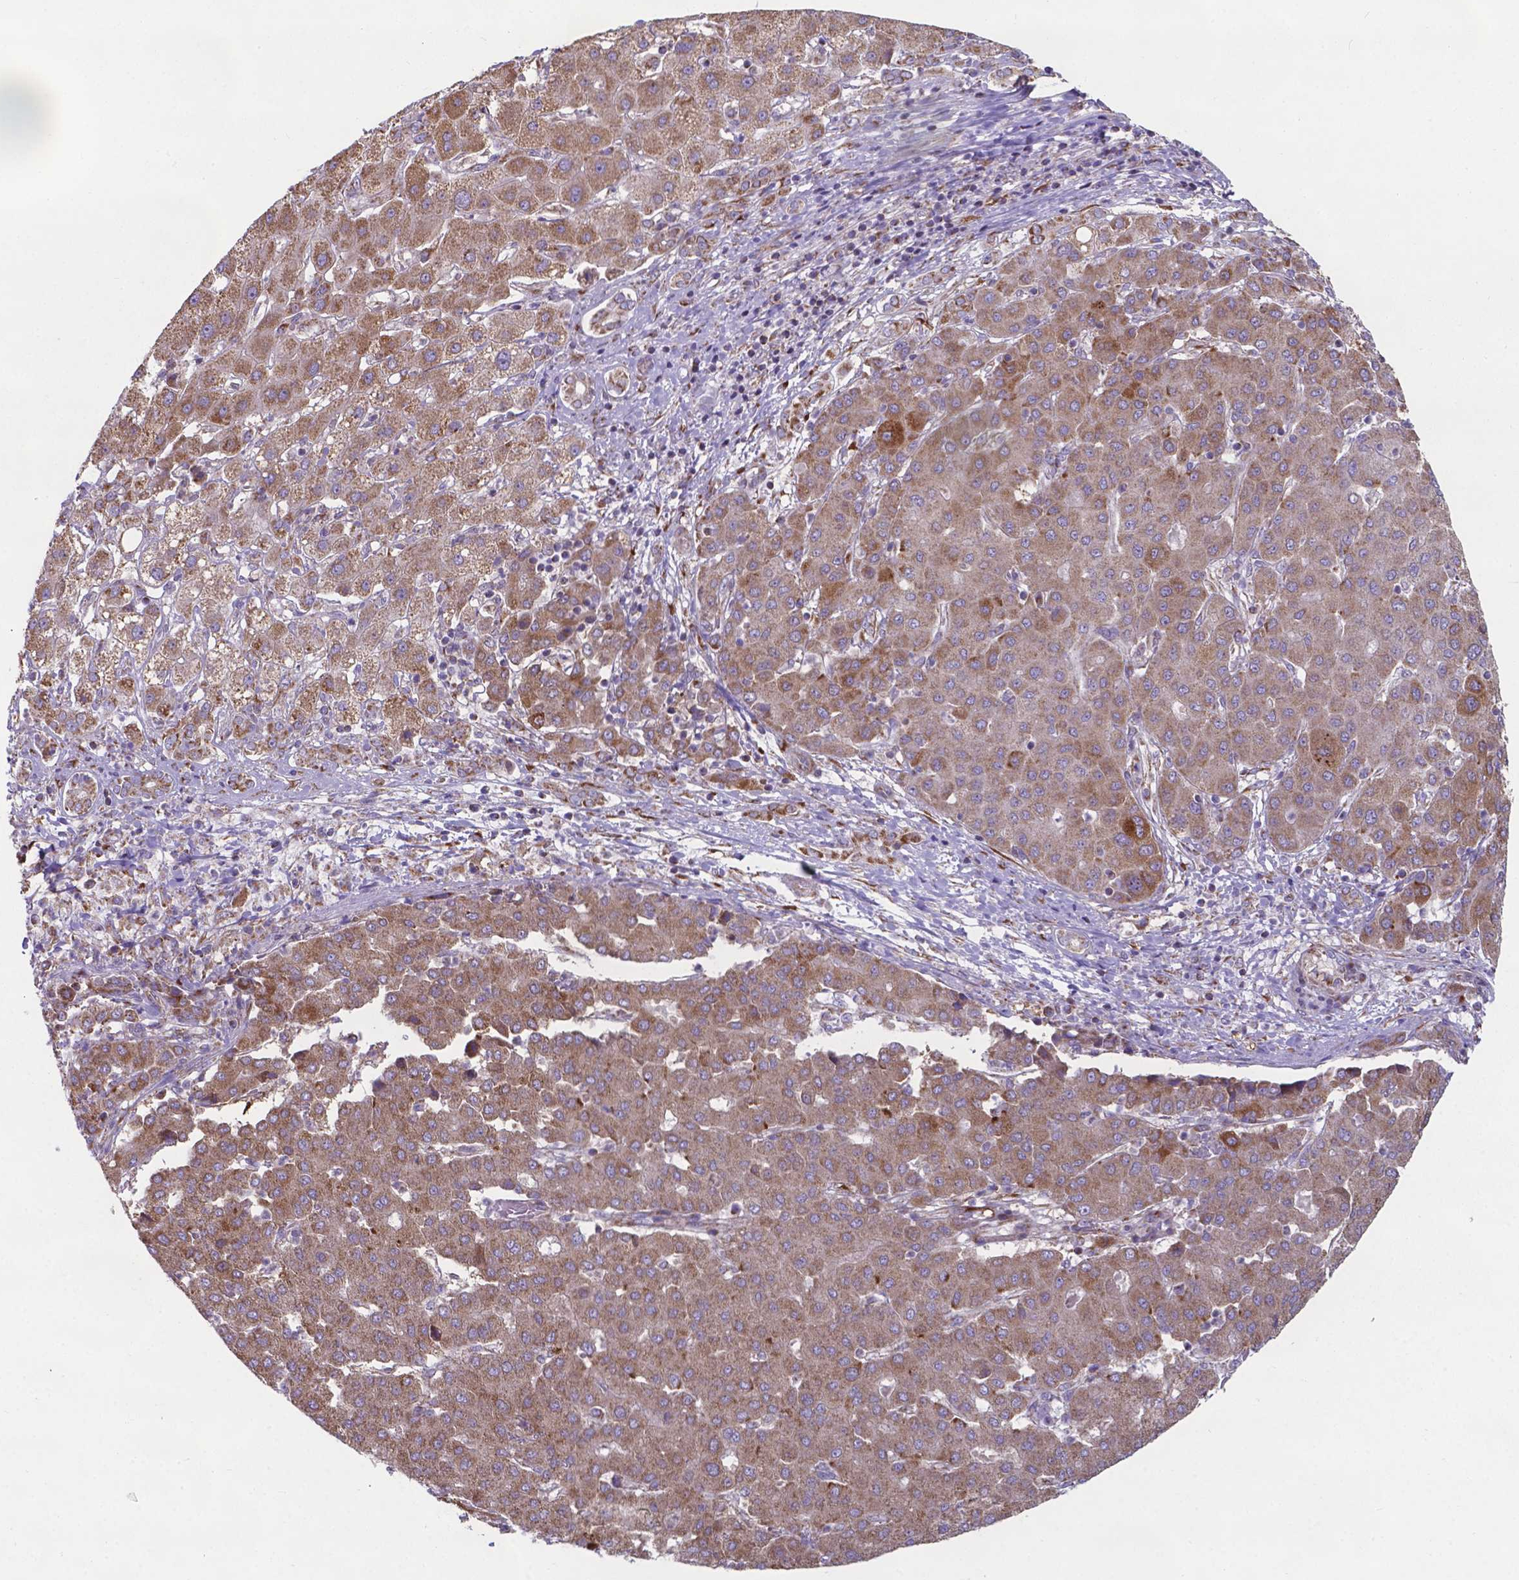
{"staining": {"intensity": "moderate", "quantity": ">75%", "location": "cytoplasmic/membranous"}, "tissue": "liver cancer", "cell_type": "Tumor cells", "image_type": "cancer", "snomed": [{"axis": "morphology", "description": "Carcinoma, Hepatocellular, NOS"}, {"axis": "topography", "description": "Liver"}], "caption": "IHC micrograph of human liver cancer (hepatocellular carcinoma) stained for a protein (brown), which shows medium levels of moderate cytoplasmic/membranous expression in approximately >75% of tumor cells.", "gene": "FAM114A1", "patient": {"sex": "male", "age": 65}}